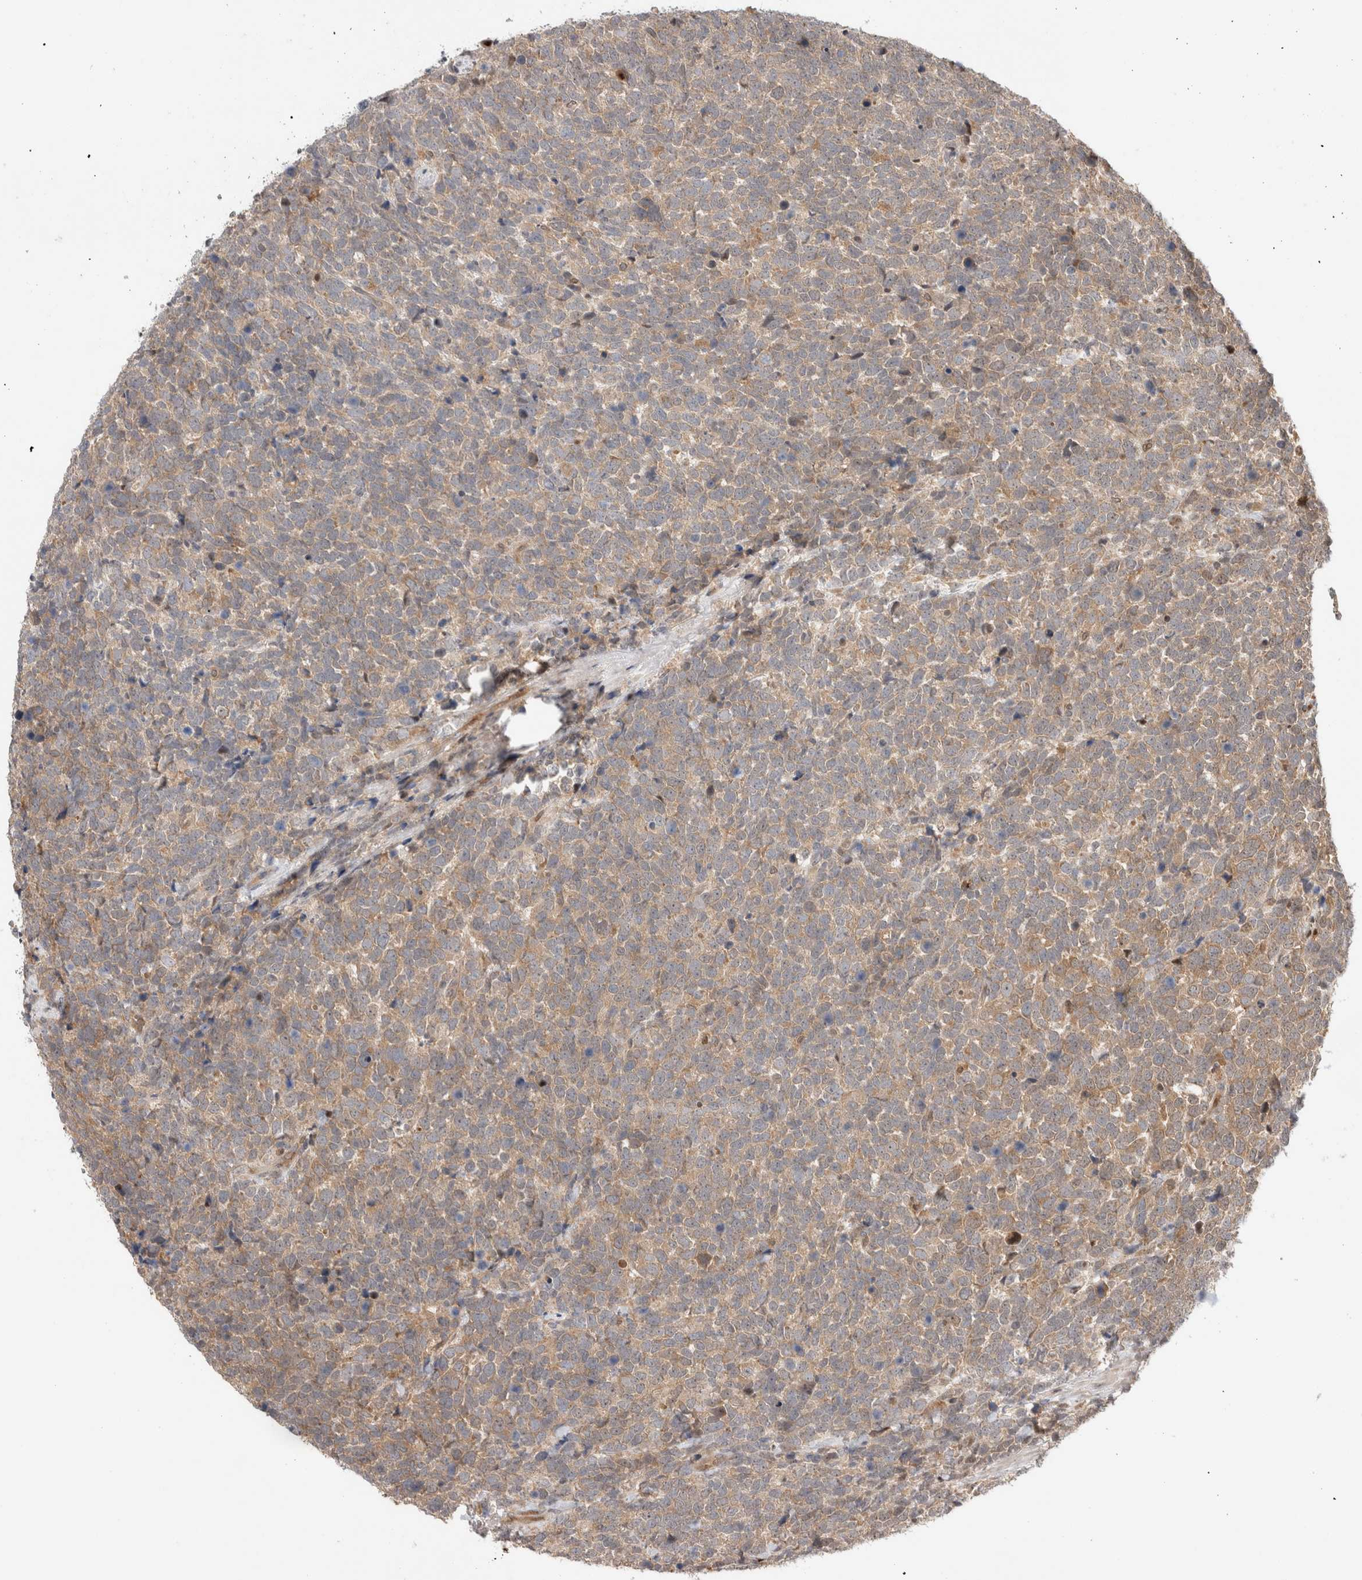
{"staining": {"intensity": "weak", "quantity": ">75%", "location": "cytoplasmic/membranous"}, "tissue": "urothelial cancer", "cell_type": "Tumor cells", "image_type": "cancer", "snomed": [{"axis": "morphology", "description": "Urothelial carcinoma, High grade"}, {"axis": "topography", "description": "Urinary bladder"}], "caption": "Immunohistochemistry staining of urothelial cancer, which demonstrates low levels of weak cytoplasmic/membranous positivity in approximately >75% of tumor cells indicating weak cytoplasmic/membranous protein positivity. The staining was performed using DAB (3,3'-diaminobenzidine) (brown) for protein detection and nuclei were counterstained in hematoxylin (blue).", "gene": "OTUD6B", "patient": {"sex": "female", "age": 82}}